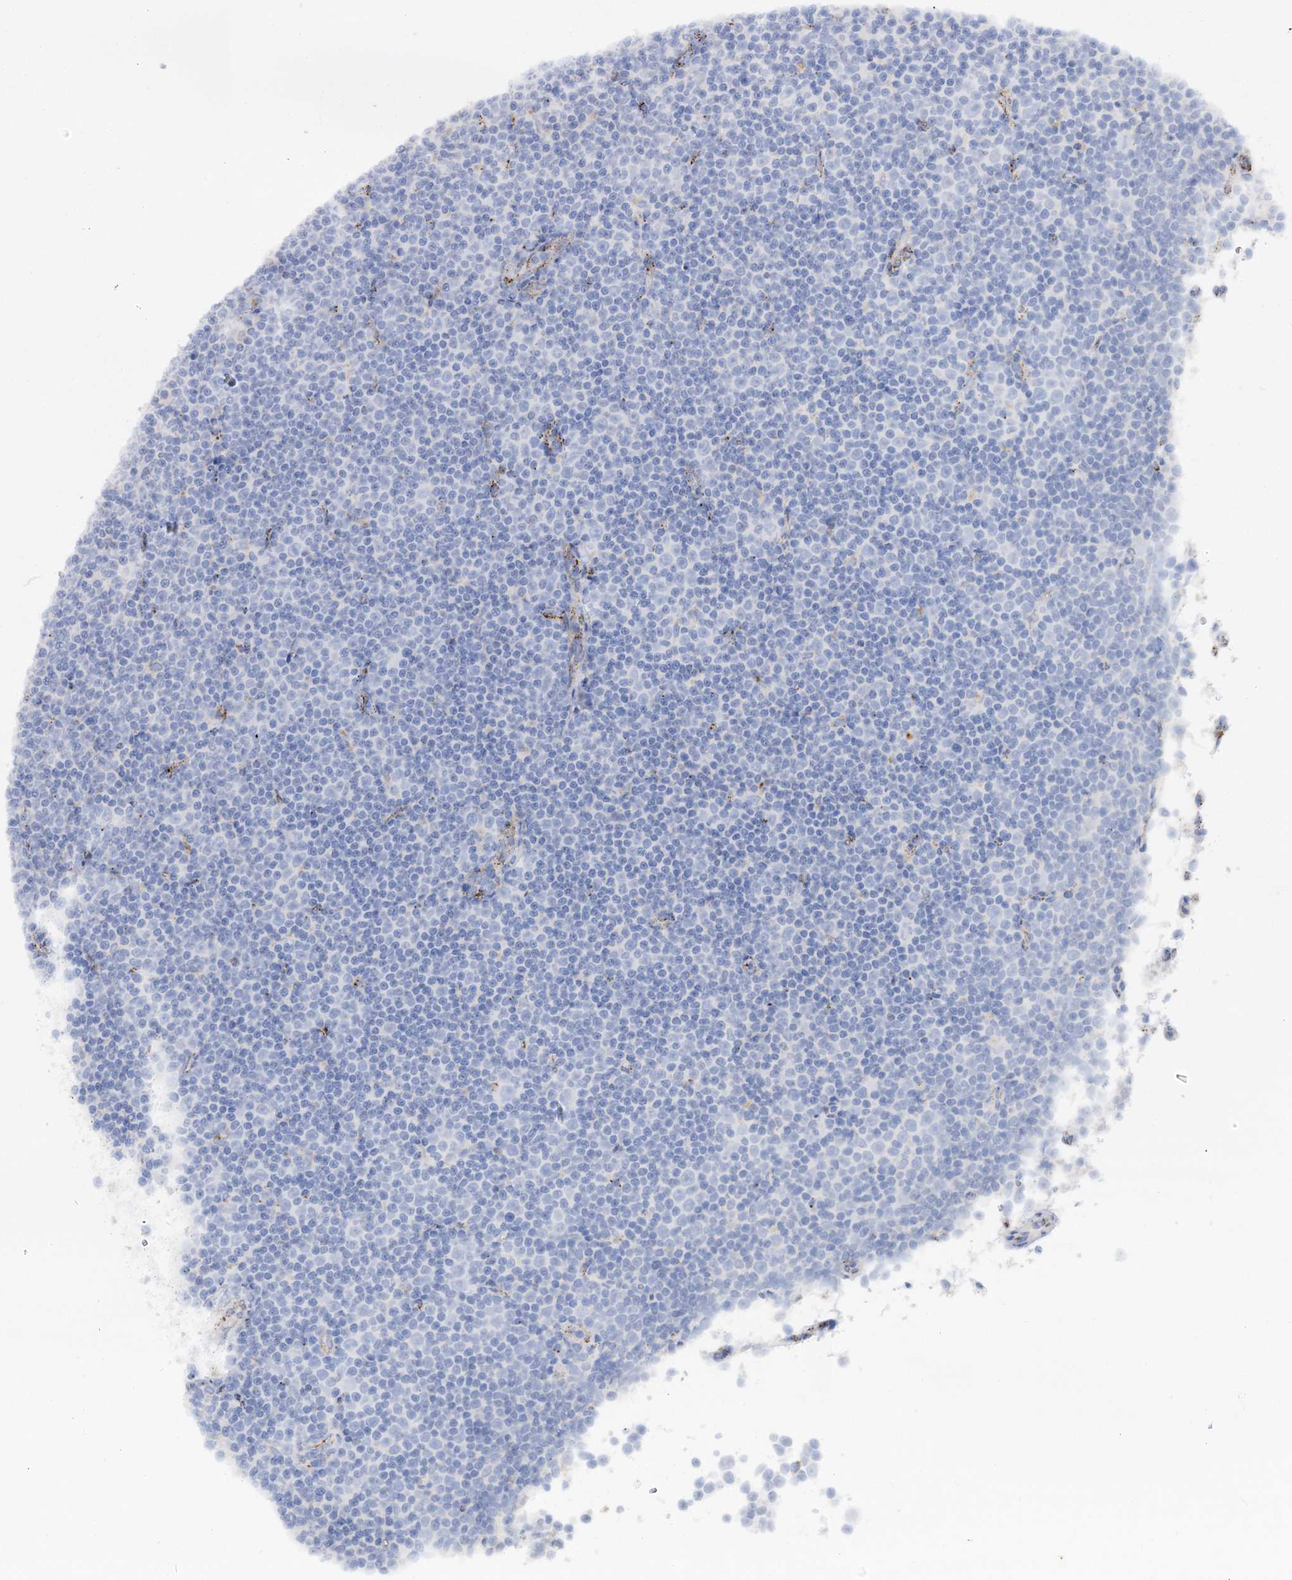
{"staining": {"intensity": "negative", "quantity": "none", "location": "none"}, "tissue": "lymphoma", "cell_type": "Tumor cells", "image_type": "cancer", "snomed": [{"axis": "morphology", "description": "Malignant lymphoma, non-Hodgkin's type, Low grade"}, {"axis": "topography", "description": "Lymph node"}], "caption": "Immunohistochemical staining of human lymphoma displays no significant positivity in tumor cells.", "gene": "SLC3A1", "patient": {"sex": "female", "age": 67}}